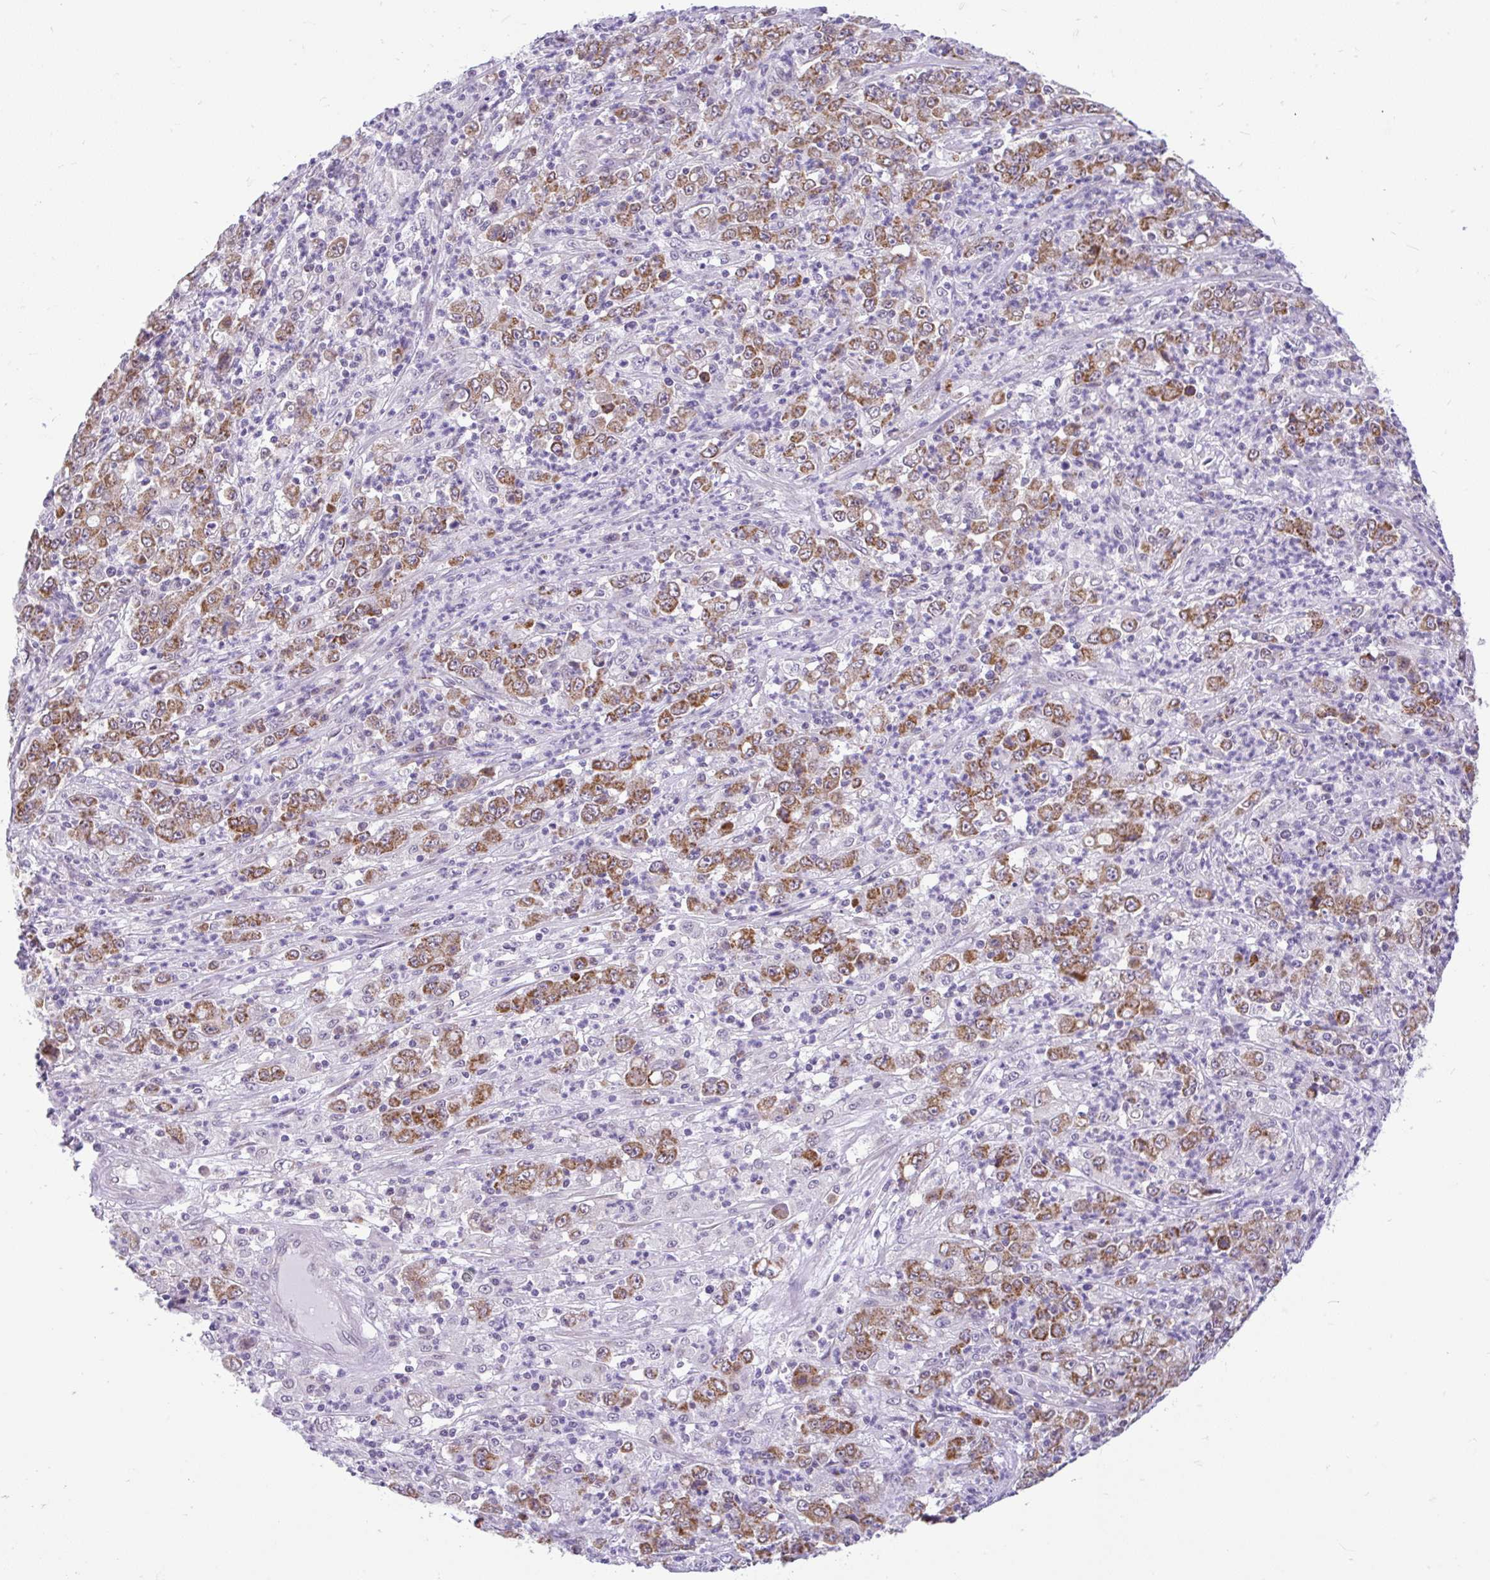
{"staining": {"intensity": "moderate", "quantity": ">75%", "location": "cytoplasmic/membranous"}, "tissue": "stomach cancer", "cell_type": "Tumor cells", "image_type": "cancer", "snomed": [{"axis": "morphology", "description": "Adenocarcinoma, NOS"}, {"axis": "topography", "description": "Stomach, lower"}], "caption": "Tumor cells demonstrate medium levels of moderate cytoplasmic/membranous expression in about >75% of cells in human stomach cancer.", "gene": "PYCR2", "patient": {"sex": "female", "age": 71}}